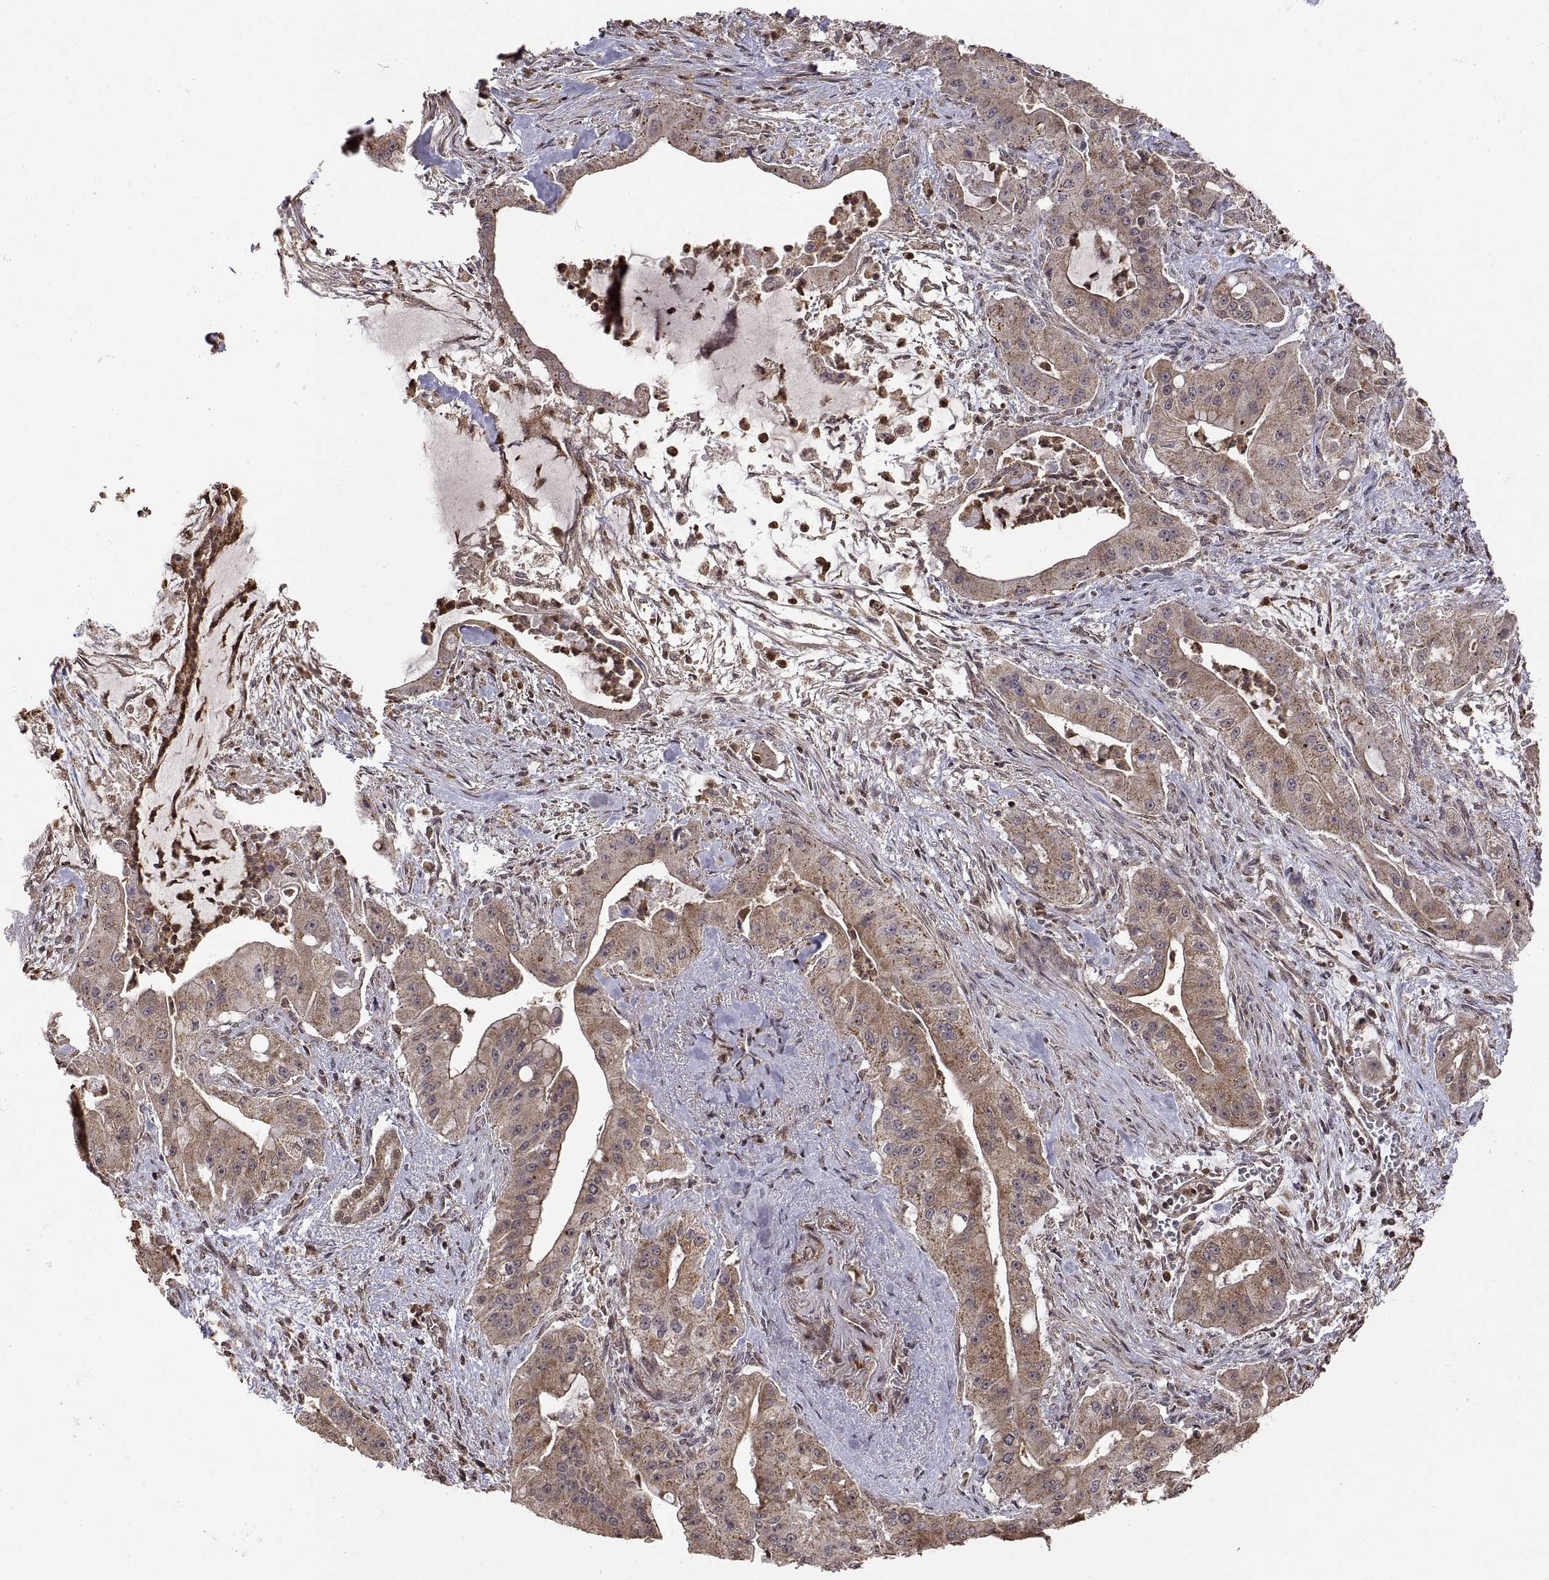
{"staining": {"intensity": "weak", "quantity": ">75%", "location": "cytoplasmic/membranous"}, "tissue": "pancreatic cancer", "cell_type": "Tumor cells", "image_type": "cancer", "snomed": [{"axis": "morphology", "description": "Normal tissue, NOS"}, {"axis": "morphology", "description": "Inflammation, NOS"}, {"axis": "morphology", "description": "Adenocarcinoma, NOS"}, {"axis": "topography", "description": "Pancreas"}], "caption": "Pancreatic adenocarcinoma was stained to show a protein in brown. There is low levels of weak cytoplasmic/membranous expression in about >75% of tumor cells. (brown staining indicates protein expression, while blue staining denotes nuclei).", "gene": "ZNRF2", "patient": {"sex": "male", "age": 57}}